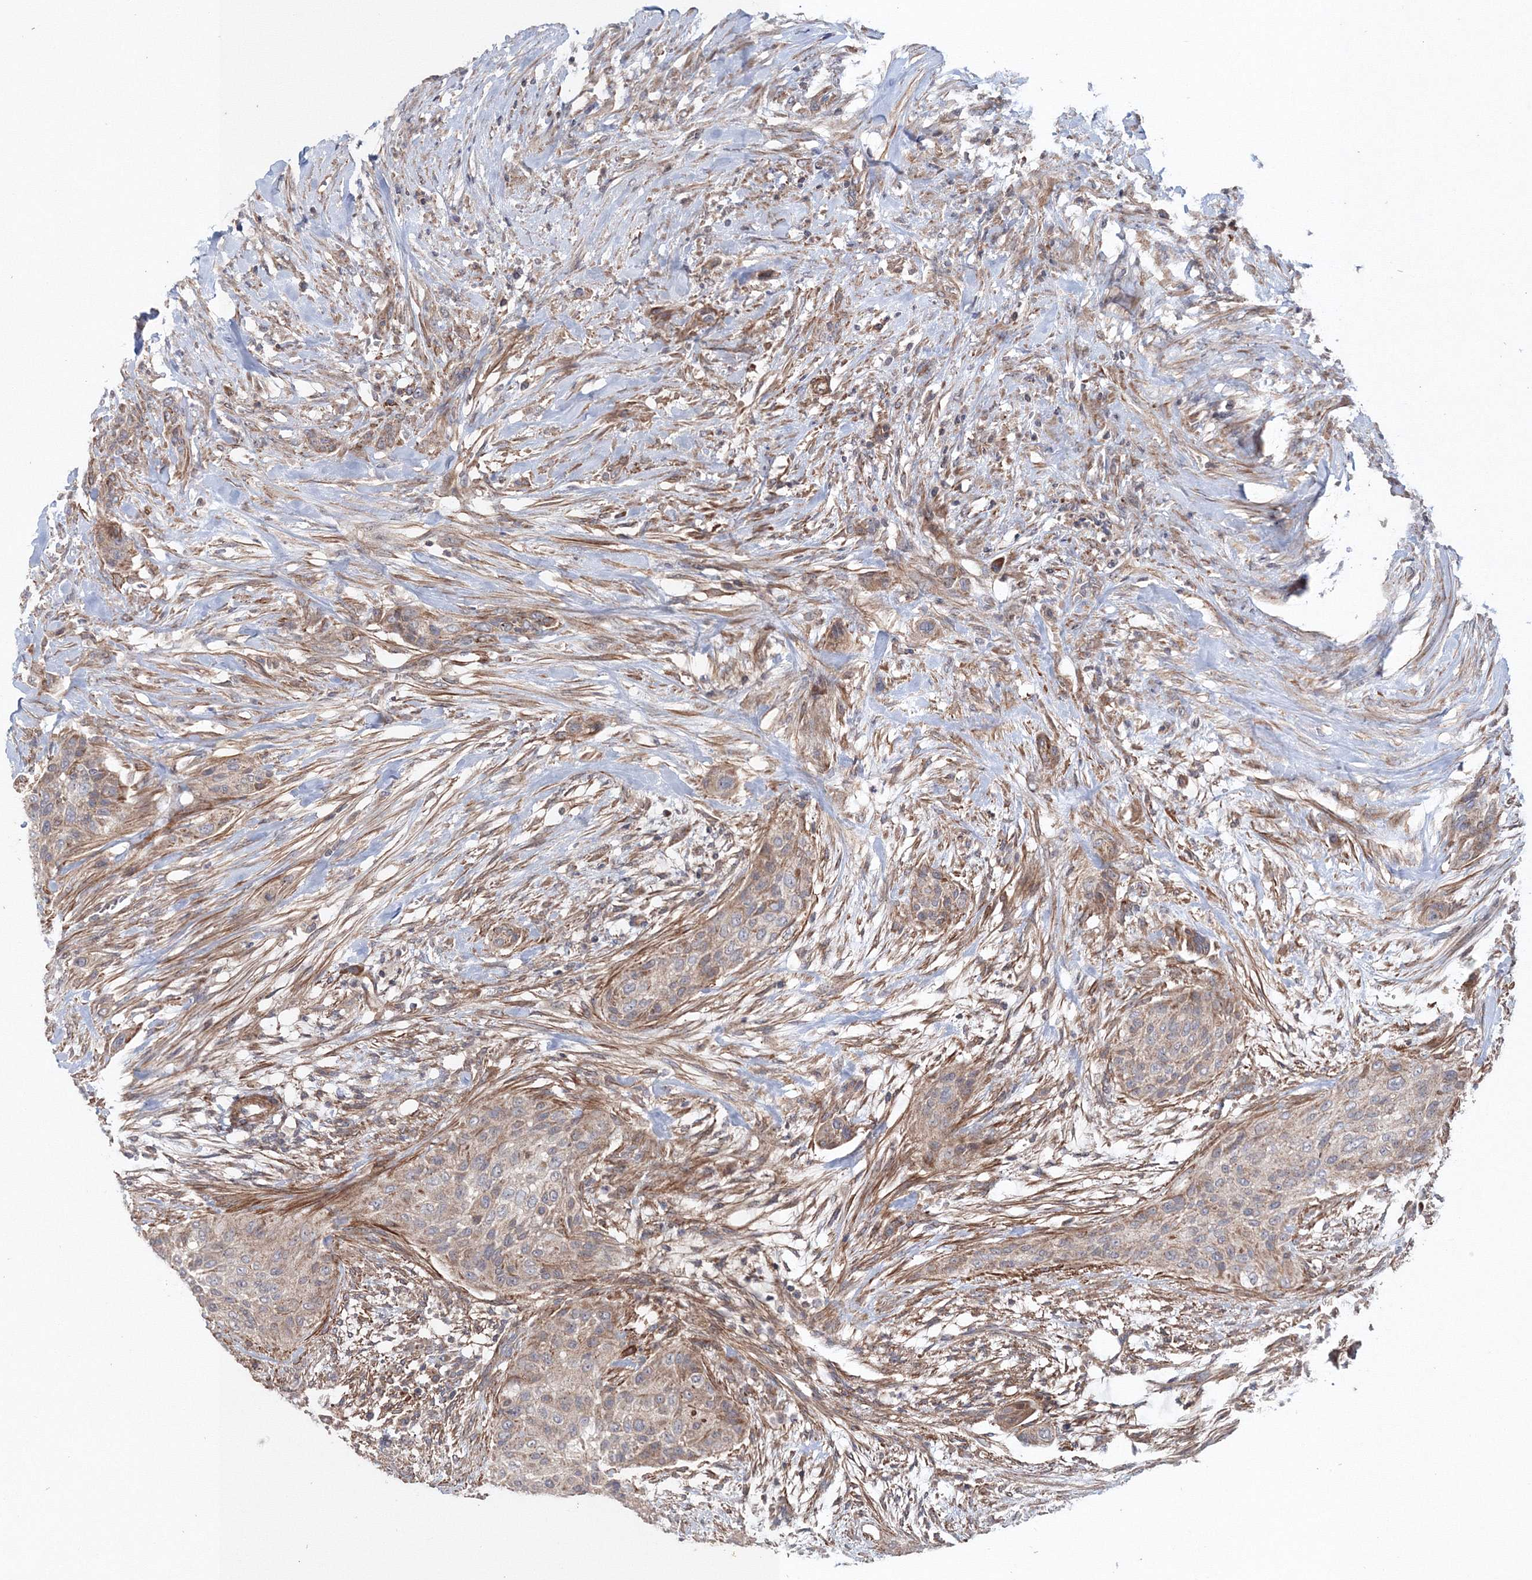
{"staining": {"intensity": "weak", "quantity": "25%-75%", "location": "cytoplasmic/membranous"}, "tissue": "urothelial cancer", "cell_type": "Tumor cells", "image_type": "cancer", "snomed": [{"axis": "morphology", "description": "Urothelial carcinoma, High grade"}, {"axis": "topography", "description": "Urinary bladder"}], "caption": "IHC micrograph of neoplastic tissue: urothelial carcinoma (high-grade) stained using IHC shows low levels of weak protein expression localized specifically in the cytoplasmic/membranous of tumor cells, appearing as a cytoplasmic/membranous brown color.", "gene": "NOA1", "patient": {"sex": "male", "age": 35}}